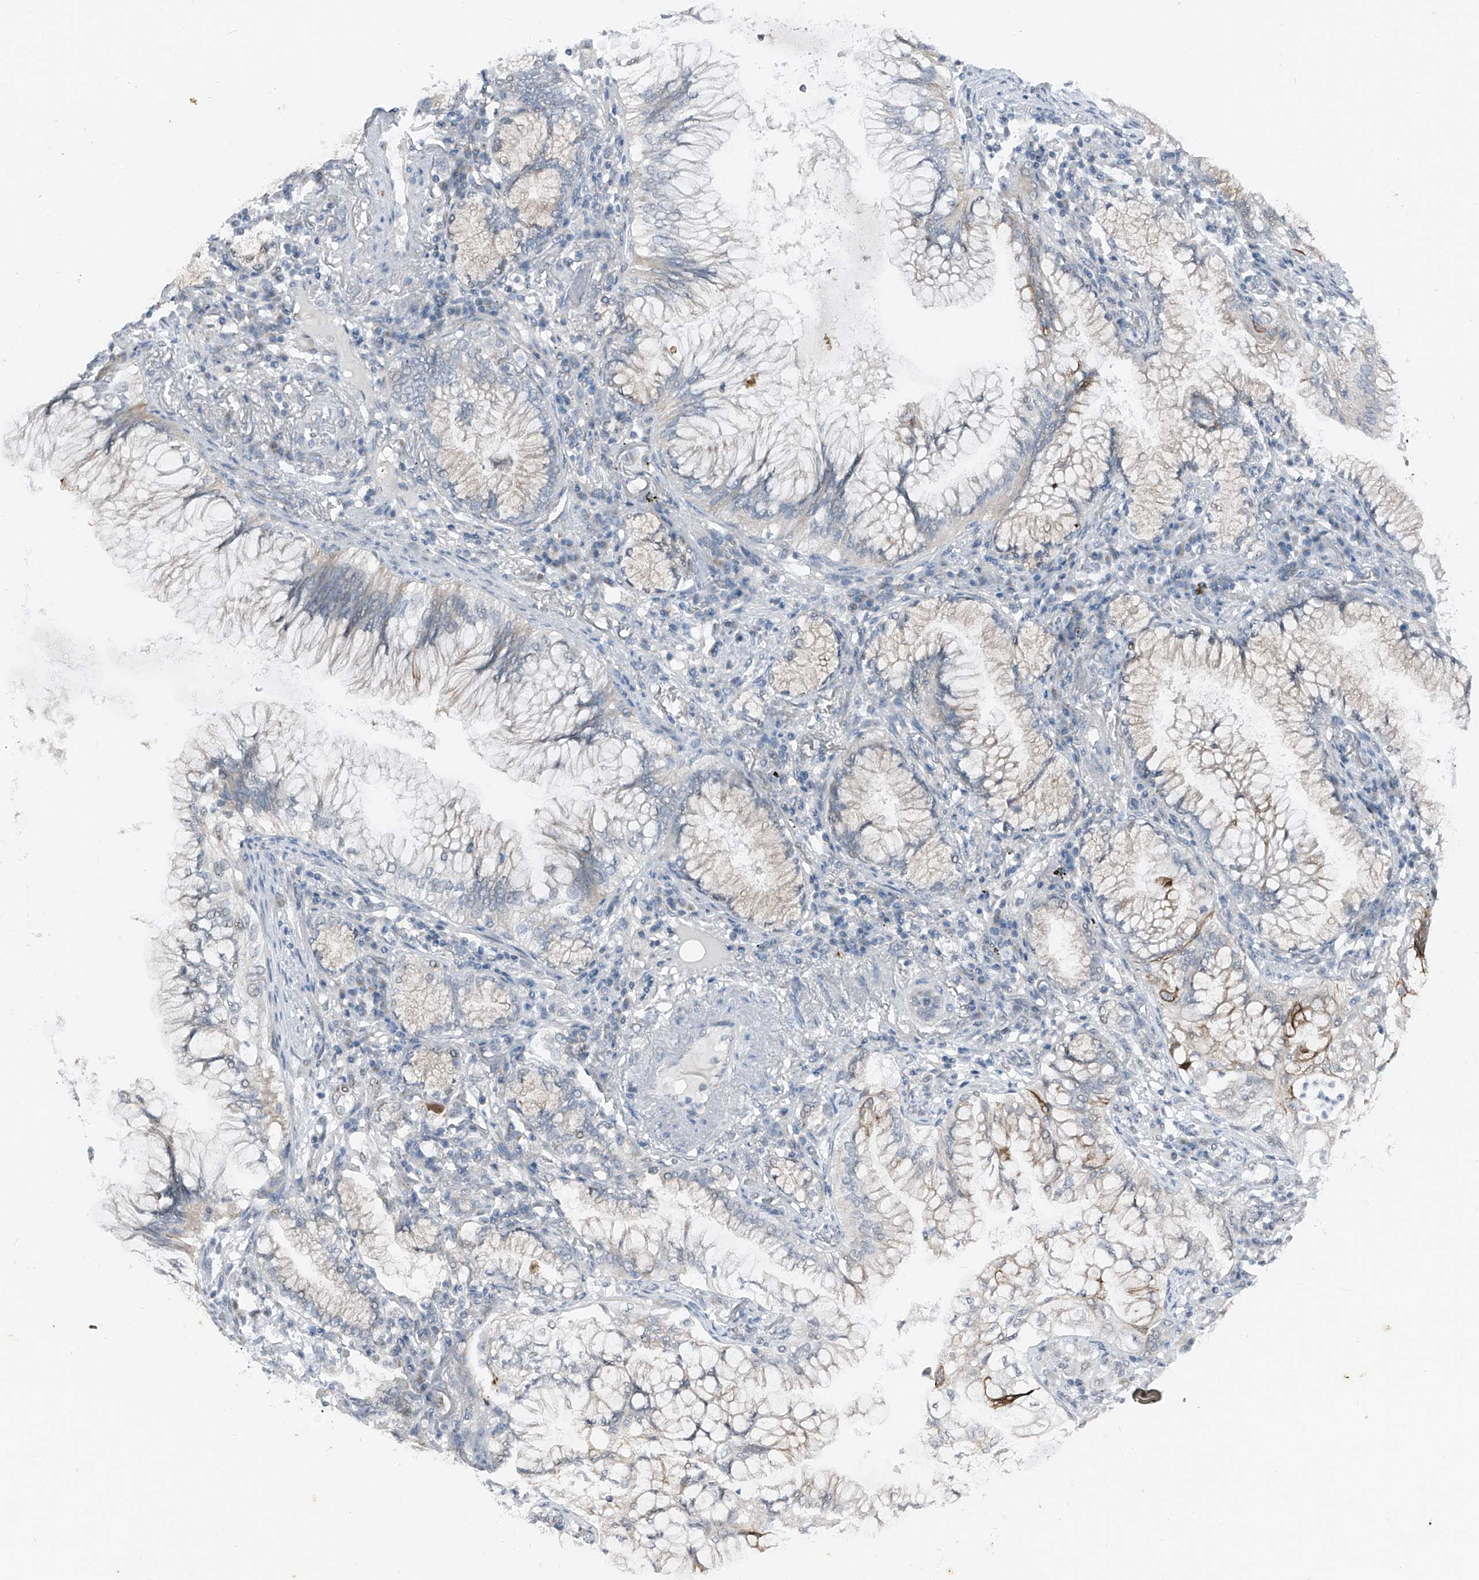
{"staining": {"intensity": "negative", "quantity": "none", "location": "none"}, "tissue": "lung cancer", "cell_type": "Tumor cells", "image_type": "cancer", "snomed": [{"axis": "morphology", "description": "Adenocarcinoma, NOS"}, {"axis": "topography", "description": "Lung"}], "caption": "Adenocarcinoma (lung) was stained to show a protein in brown. There is no significant staining in tumor cells.", "gene": "DYRK1B", "patient": {"sex": "female", "age": 70}}